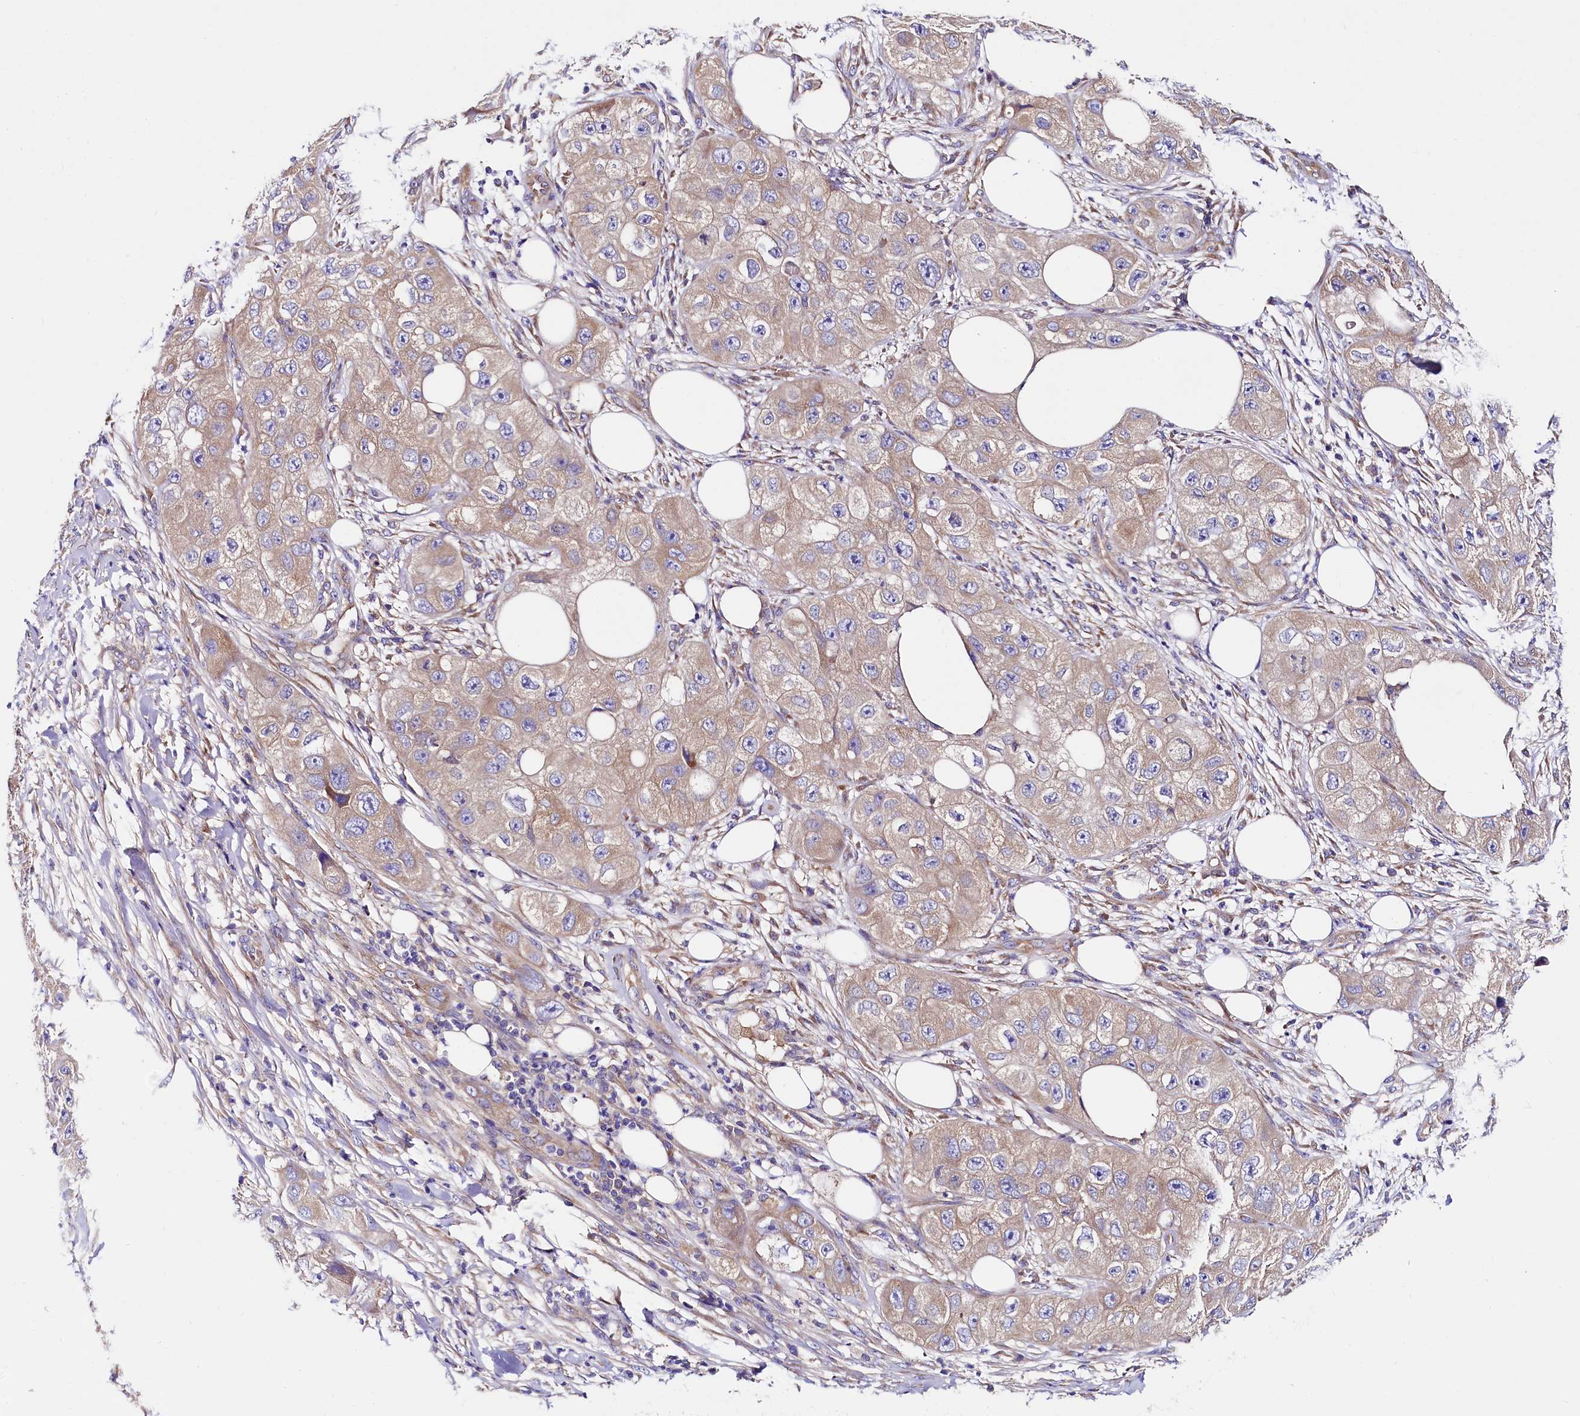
{"staining": {"intensity": "weak", "quantity": ">75%", "location": "cytoplasmic/membranous"}, "tissue": "skin cancer", "cell_type": "Tumor cells", "image_type": "cancer", "snomed": [{"axis": "morphology", "description": "Squamous cell carcinoma, NOS"}, {"axis": "topography", "description": "Skin"}, {"axis": "topography", "description": "Subcutis"}], "caption": "Skin cancer was stained to show a protein in brown. There is low levels of weak cytoplasmic/membranous expression in about >75% of tumor cells.", "gene": "QARS1", "patient": {"sex": "male", "age": 73}}